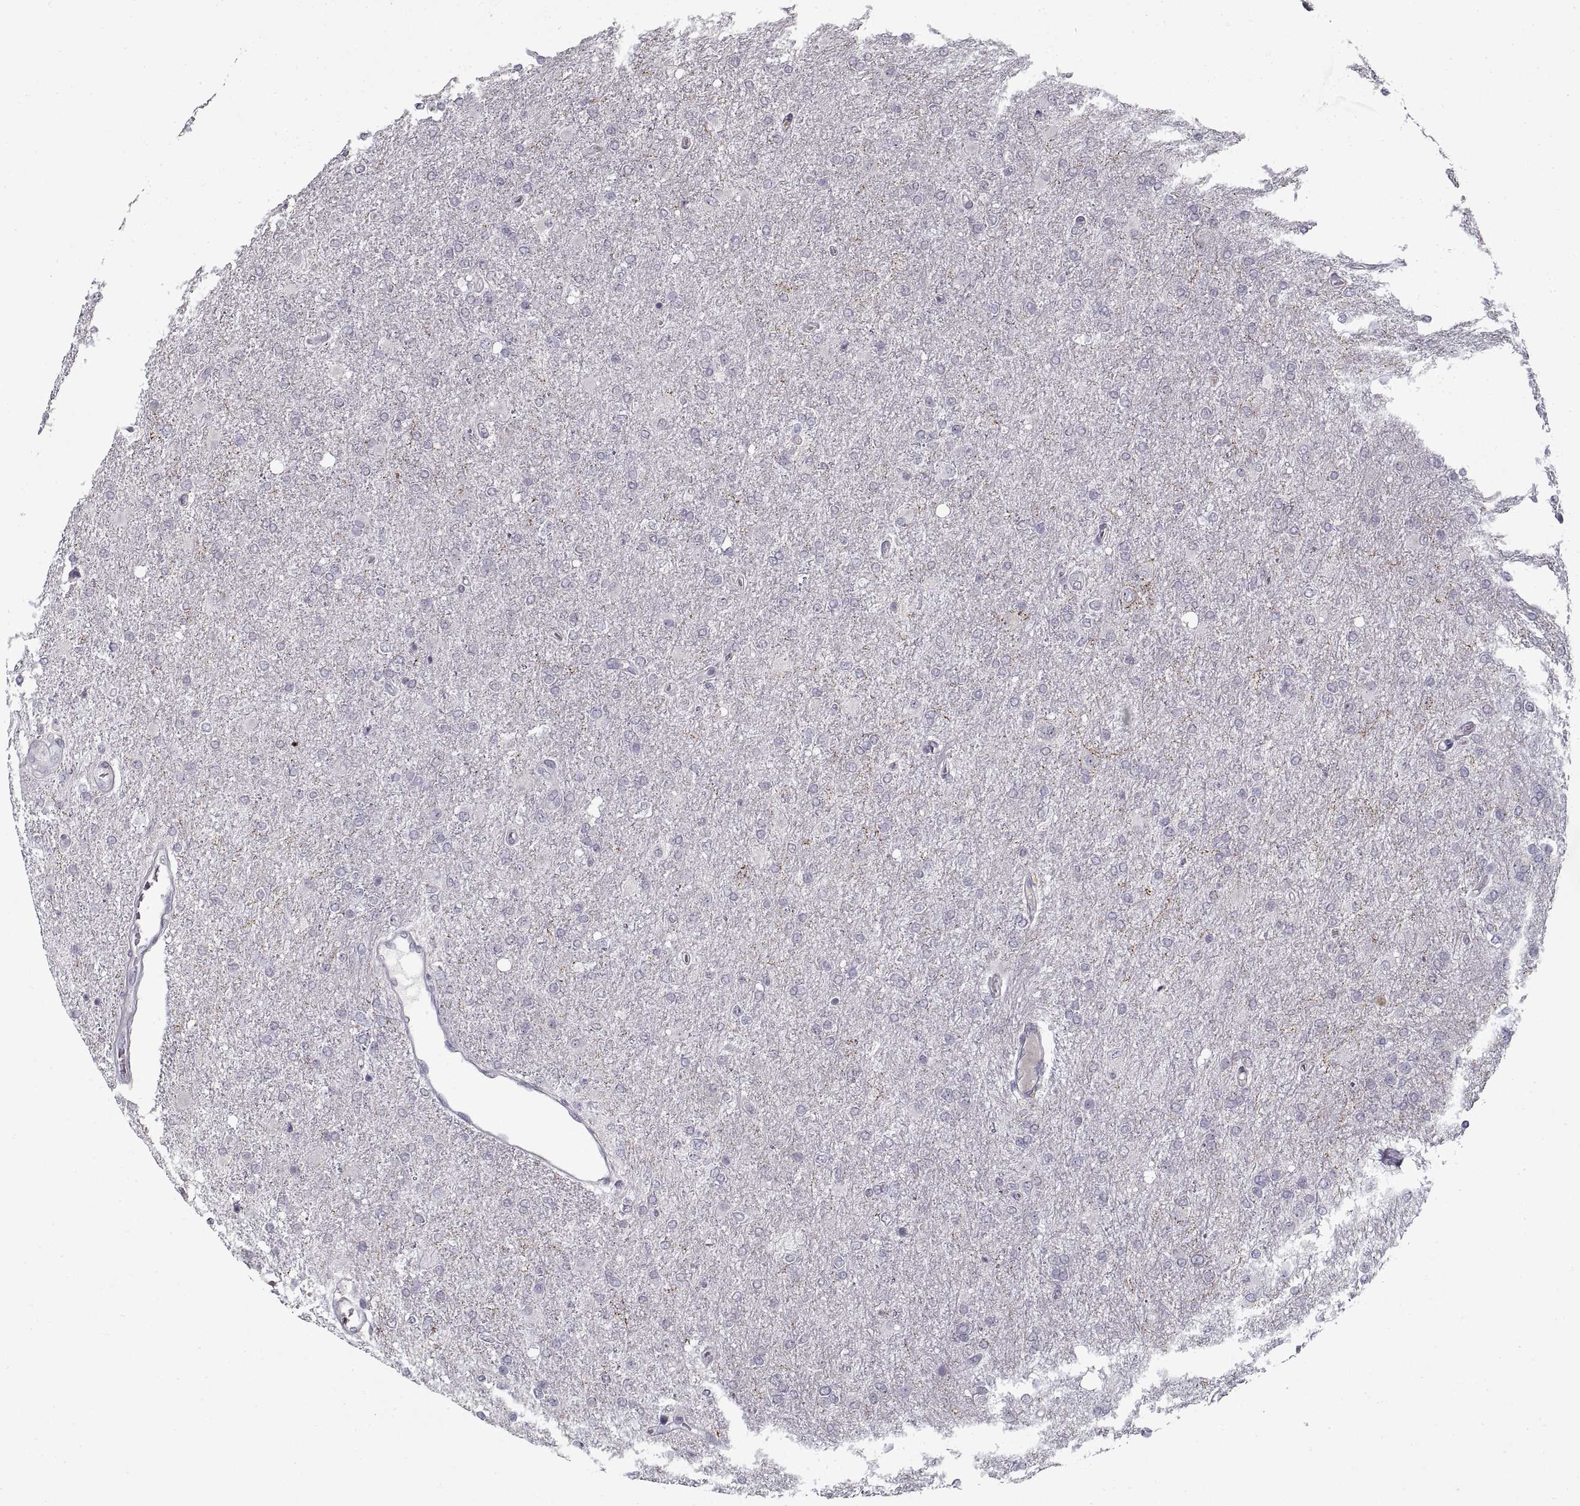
{"staining": {"intensity": "negative", "quantity": "none", "location": "none"}, "tissue": "glioma", "cell_type": "Tumor cells", "image_type": "cancer", "snomed": [{"axis": "morphology", "description": "Glioma, malignant, High grade"}, {"axis": "topography", "description": "Cerebral cortex"}], "caption": "There is no significant staining in tumor cells of malignant high-grade glioma.", "gene": "GAD2", "patient": {"sex": "male", "age": 70}}